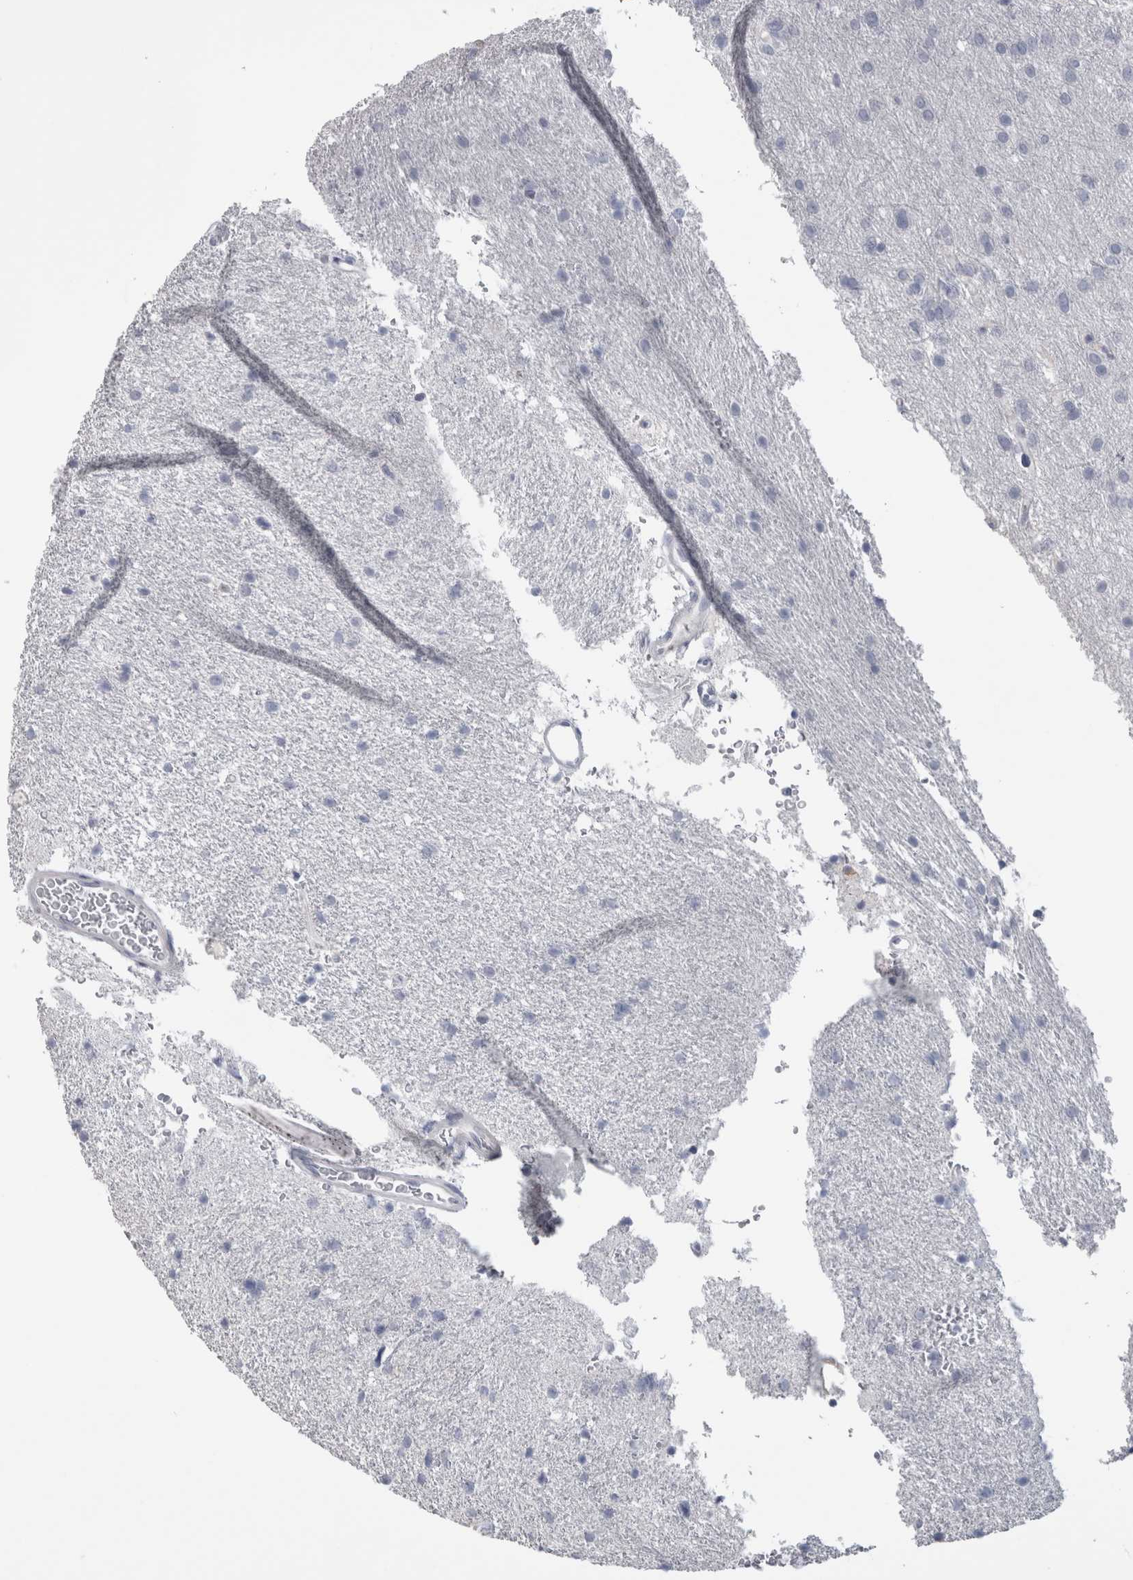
{"staining": {"intensity": "negative", "quantity": "none", "location": "none"}, "tissue": "glioma", "cell_type": "Tumor cells", "image_type": "cancer", "snomed": [{"axis": "morphology", "description": "Glioma, malignant, Low grade"}, {"axis": "topography", "description": "Brain"}], "caption": "This photomicrograph is of glioma stained with IHC to label a protein in brown with the nuclei are counter-stained blue. There is no staining in tumor cells. (Brightfield microscopy of DAB immunohistochemistry at high magnification).", "gene": "IL33", "patient": {"sex": "female", "age": 37}}